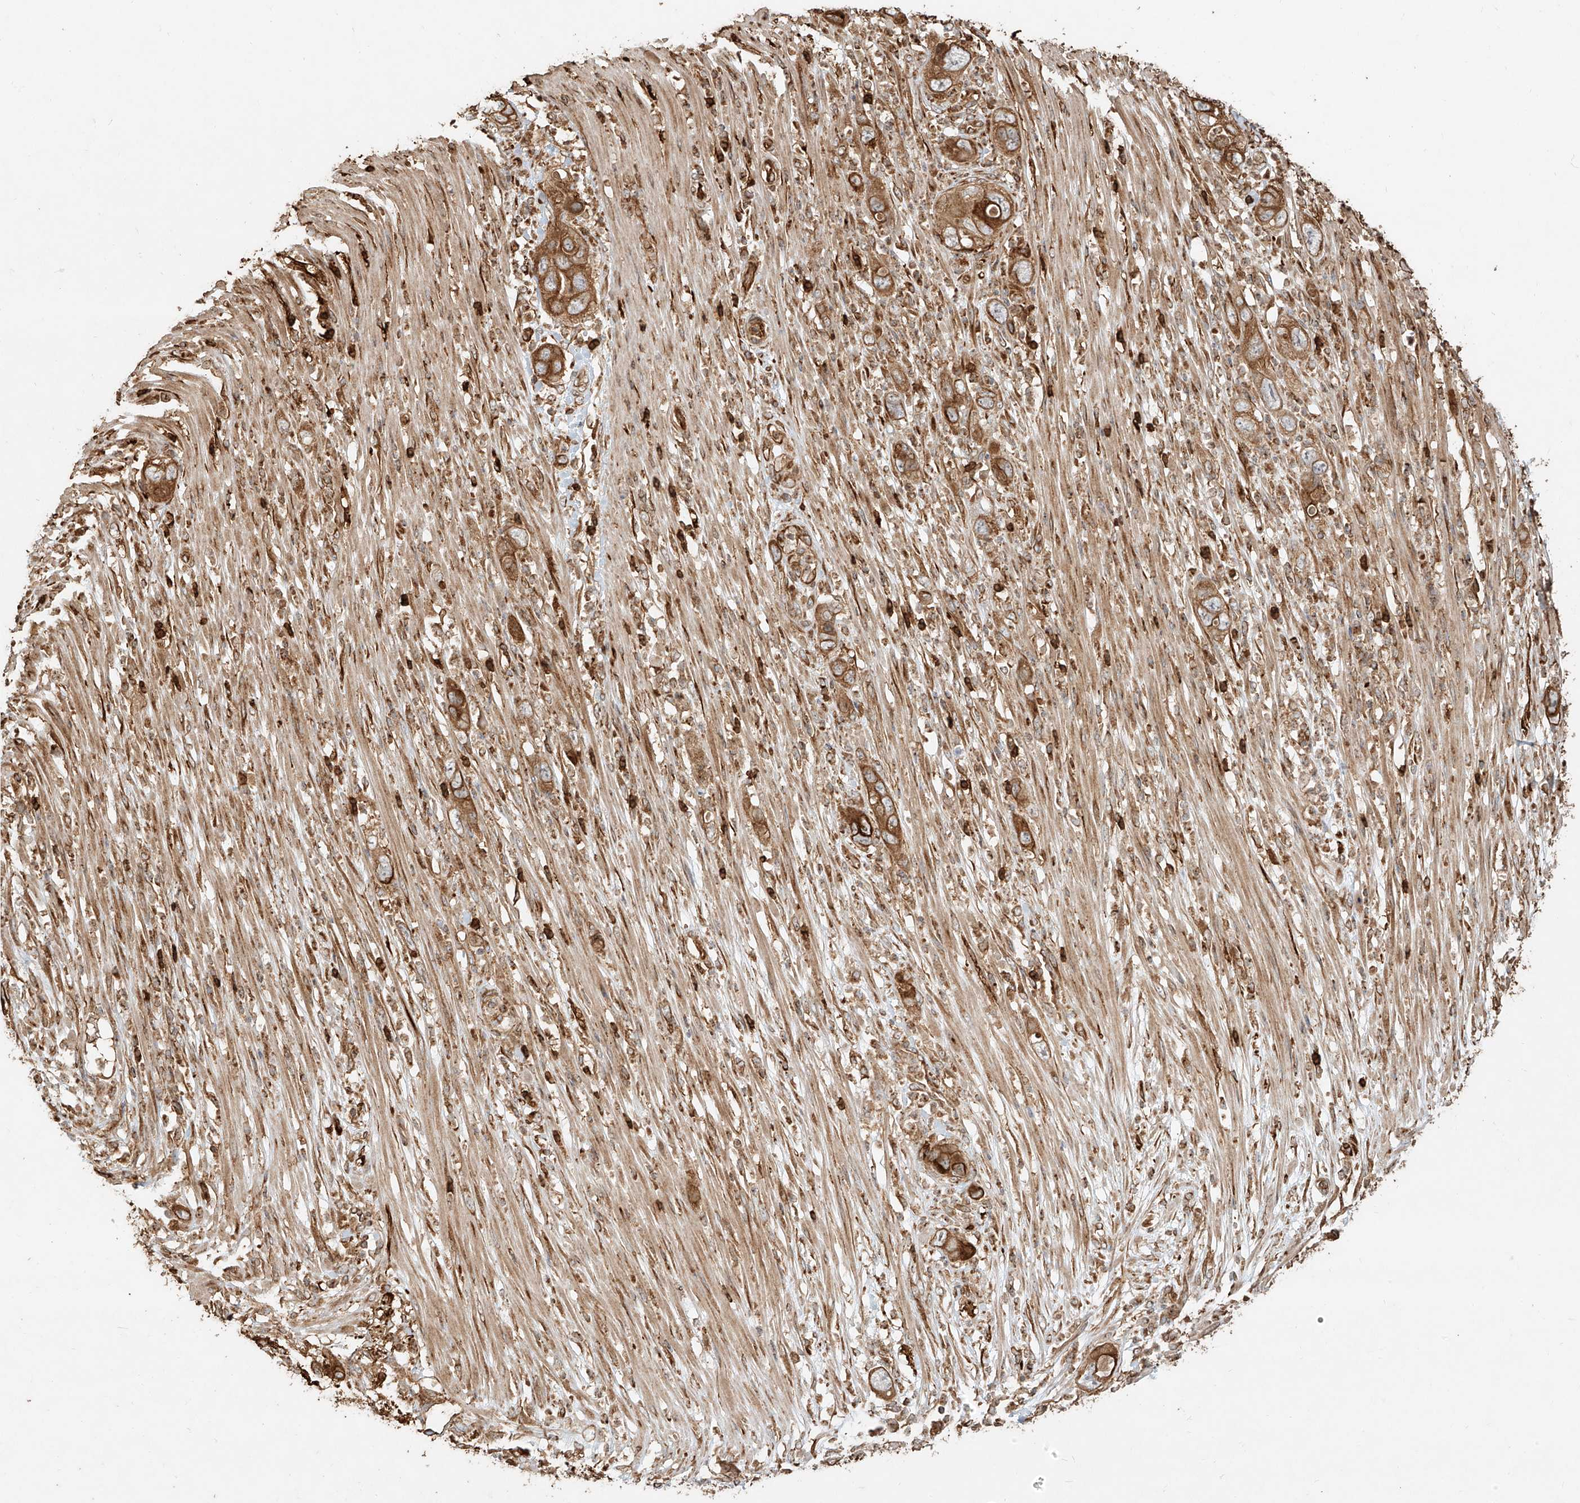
{"staining": {"intensity": "moderate", "quantity": ">75%", "location": "cytoplasmic/membranous"}, "tissue": "pancreatic cancer", "cell_type": "Tumor cells", "image_type": "cancer", "snomed": [{"axis": "morphology", "description": "Adenocarcinoma, NOS"}, {"axis": "topography", "description": "Pancreas"}], "caption": "DAB immunohistochemical staining of human pancreatic adenocarcinoma exhibits moderate cytoplasmic/membranous protein staining in approximately >75% of tumor cells. (Brightfield microscopy of DAB IHC at high magnification).", "gene": "EFNB1", "patient": {"sex": "female", "age": 71}}